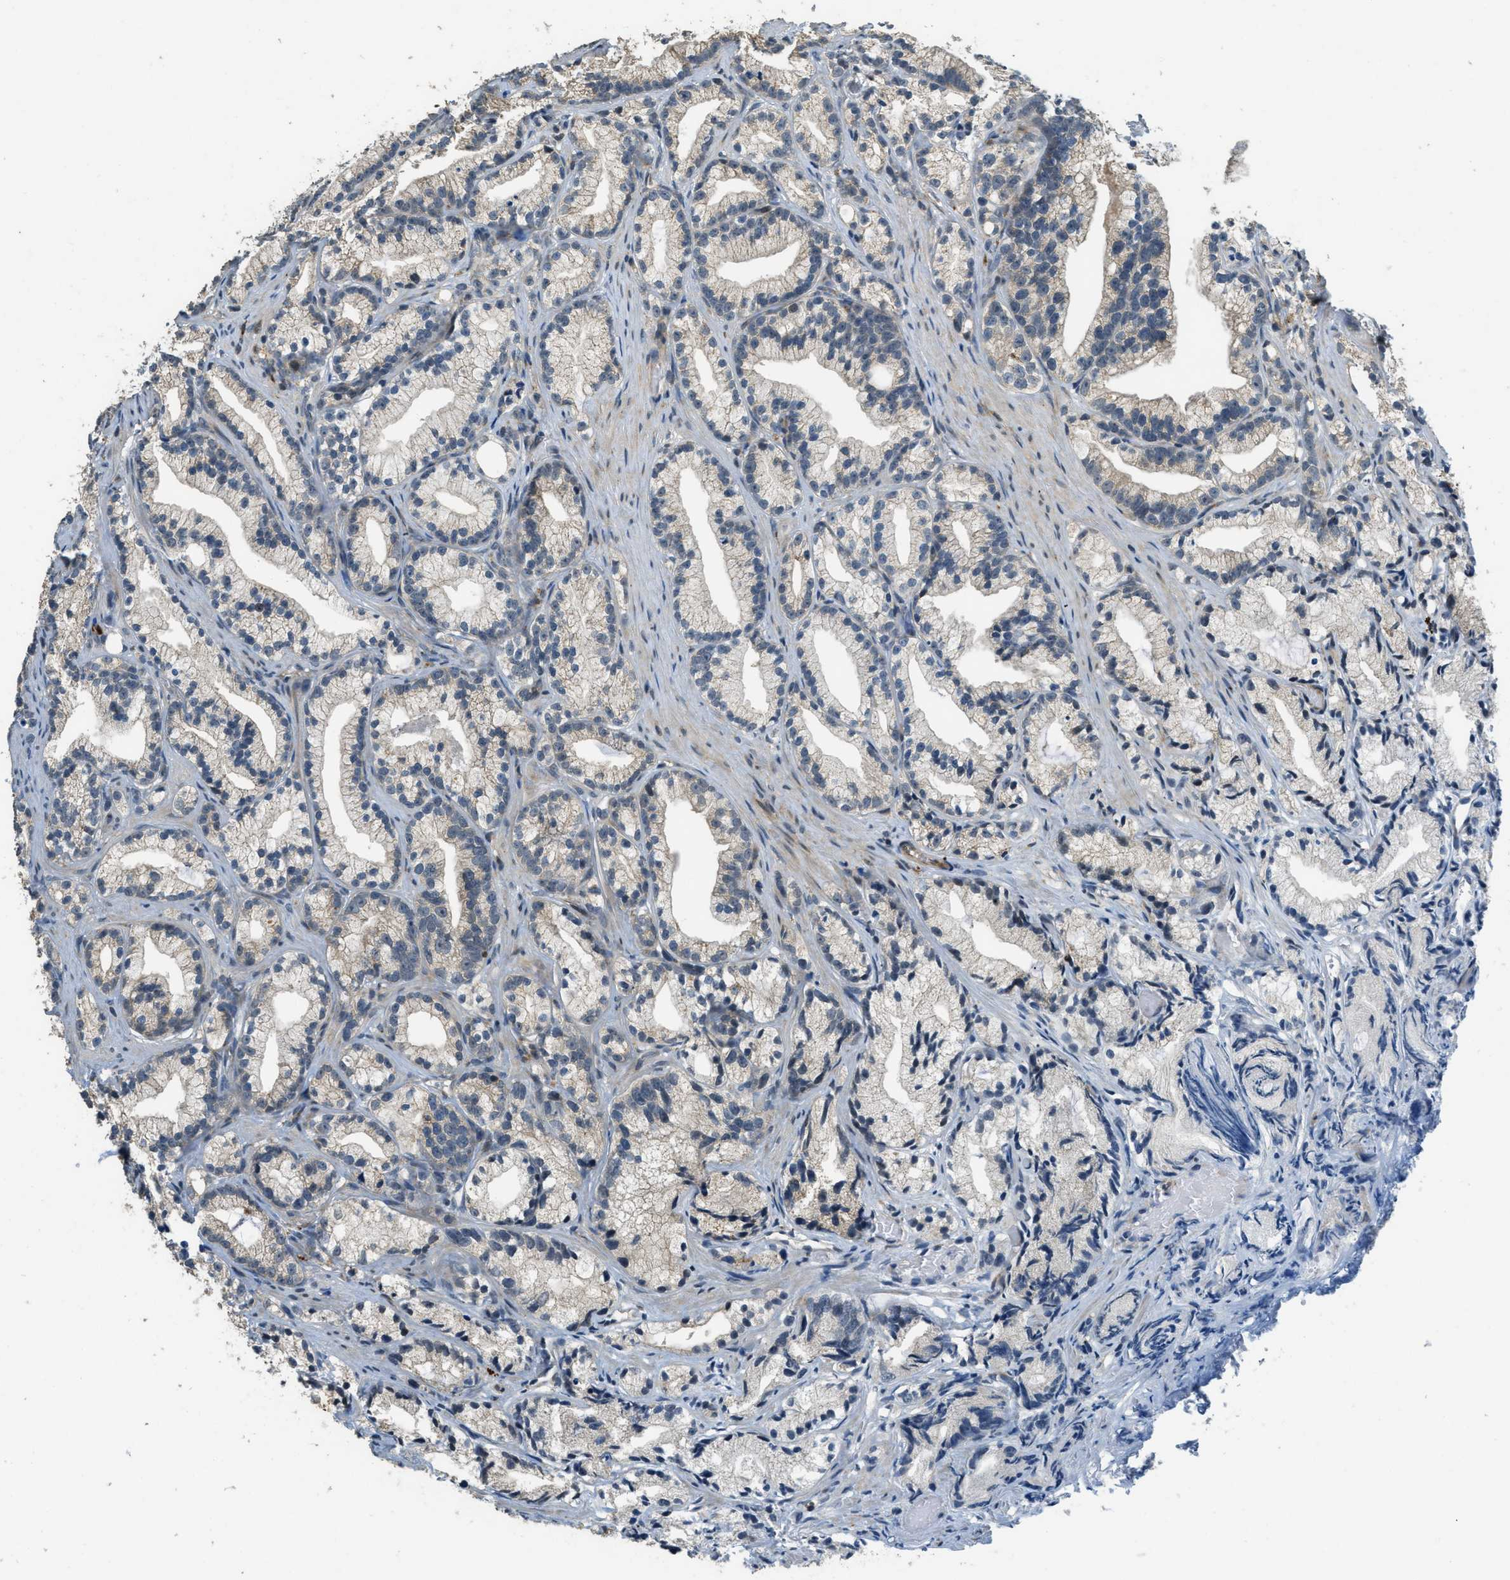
{"staining": {"intensity": "weak", "quantity": "<25%", "location": "cytoplasmic/membranous"}, "tissue": "prostate cancer", "cell_type": "Tumor cells", "image_type": "cancer", "snomed": [{"axis": "morphology", "description": "Adenocarcinoma, Low grade"}, {"axis": "topography", "description": "Prostate"}], "caption": "Immunohistochemical staining of human low-grade adenocarcinoma (prostate) displays no significant expression in tumor cells.", "gene": "HERC2", "patient": {"sex": "male", "age": 89}}